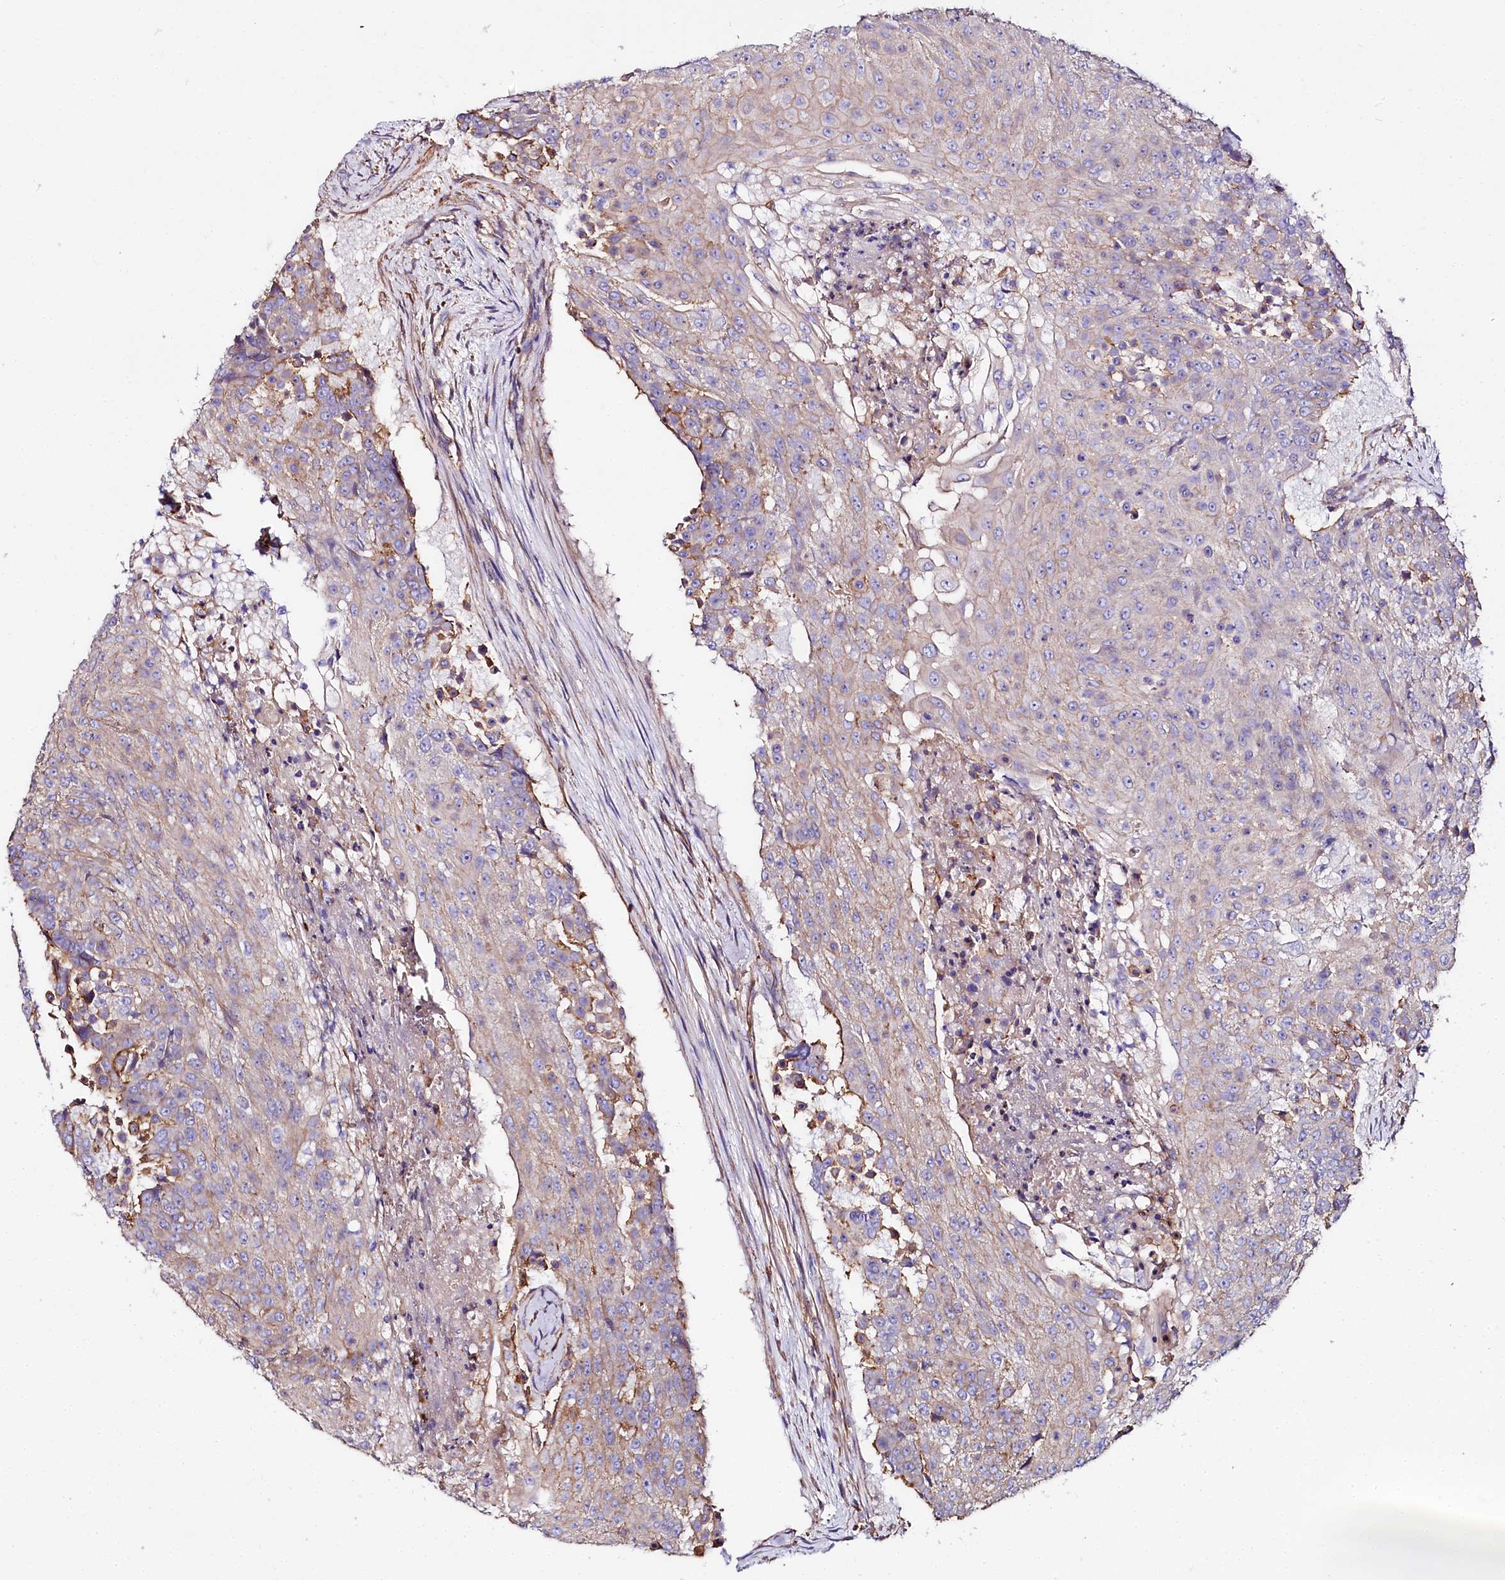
{"staining": {"intensity": "weak", "quantity": "<25%", "location": "cytoplasmic/membranous"}, "tissue": "urothelial cancer", "cell_type": "Tumor cells", "image_type": "cancer", "snomed": [{"axis": "morphology", "description": "Urothelial carcinoma, High grade"}, {"axis": "topography", "description": "Urinary bladder"}], "caption": "There is no significant staining in tumor cells of urothelial cancer.", "gene": "FCHSD2", "patient": {"sex": "female", "age": 63}}